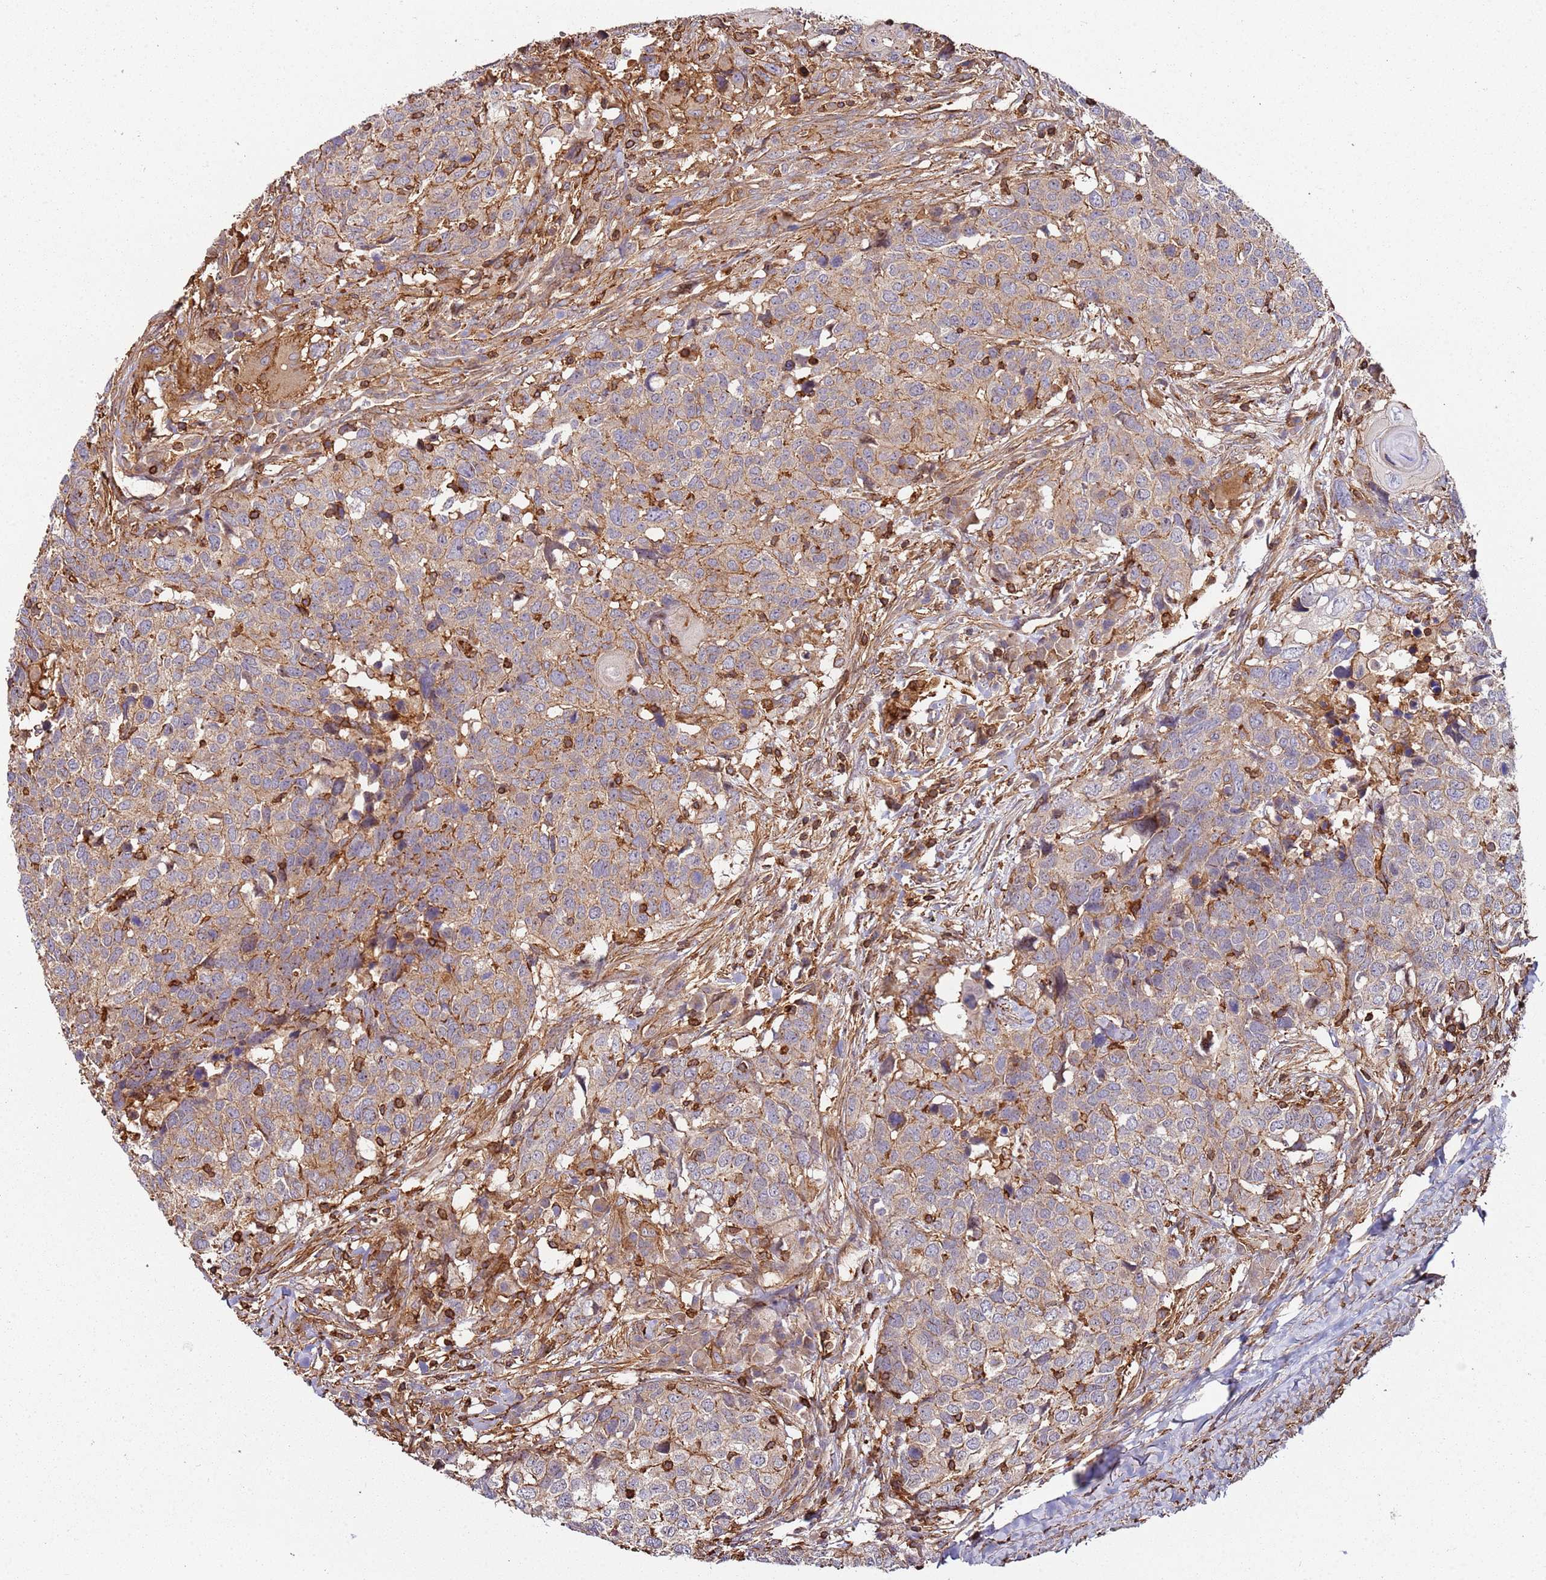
{"staining": {"intensity": "weak", "quantity": "25%-75%", "location": "cytoplasmic/membranous"}, "tissue": "head and neck cancer", "cell_type": "Tumor cells", "image_type": "cancer", "snomed": [{"axis": "morphology", "description": "Normal tissue, NOS"}, {"axis": "morphology", "description": "Squamous cell carcinoma, NOS"}, {"axis": "topography", "description": "Skeletal muscle"}, {"axis": "topography", "description": "Vascular tissue"}, {"axis": "topography", "description": "Peripheral nerve tissue"}, {"axis": "topography", "description": "Head-Neck"}], "caption": "Weak cytoplasmic/membranous expression for a protein is identified in about 25%-75% of tumor cells of squamous cell carcinoma (head and neck) using IHC.", "gene": "CYP2U1", "patient": {"sex": "male", "age": 66}}